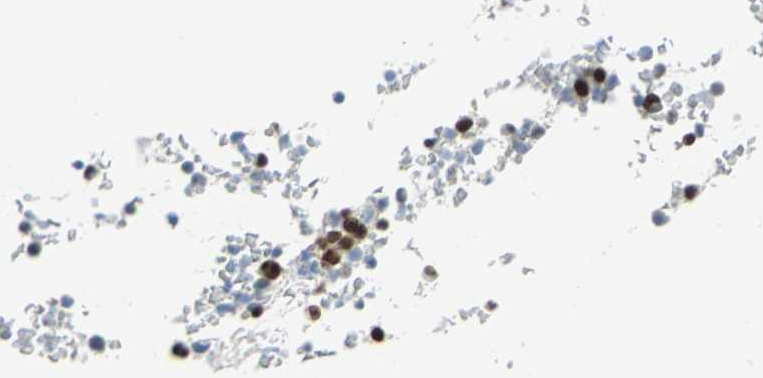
{"staining": {"intensity": "strong", "quantity": "25%-75%", "location": "nuclear"}, "tissue": "bone marrow", "cell_type": "Hematopoietic cells", "image_type": "normal", "snomed": [{"axis": "morphology", "description": "Normal tissue, NOS"}, {"axis": "topography", "description": "Bone marrow"}], "caption": "An immunohistochemistry (IHC) micrograph of unremarkable tissue is shown. Protein staining in brown labels strong nuclear positivity in bone marrow within hematopoietic cells.", "gene": "MCM3", "patient": {"sex": "female", "age": 66}}